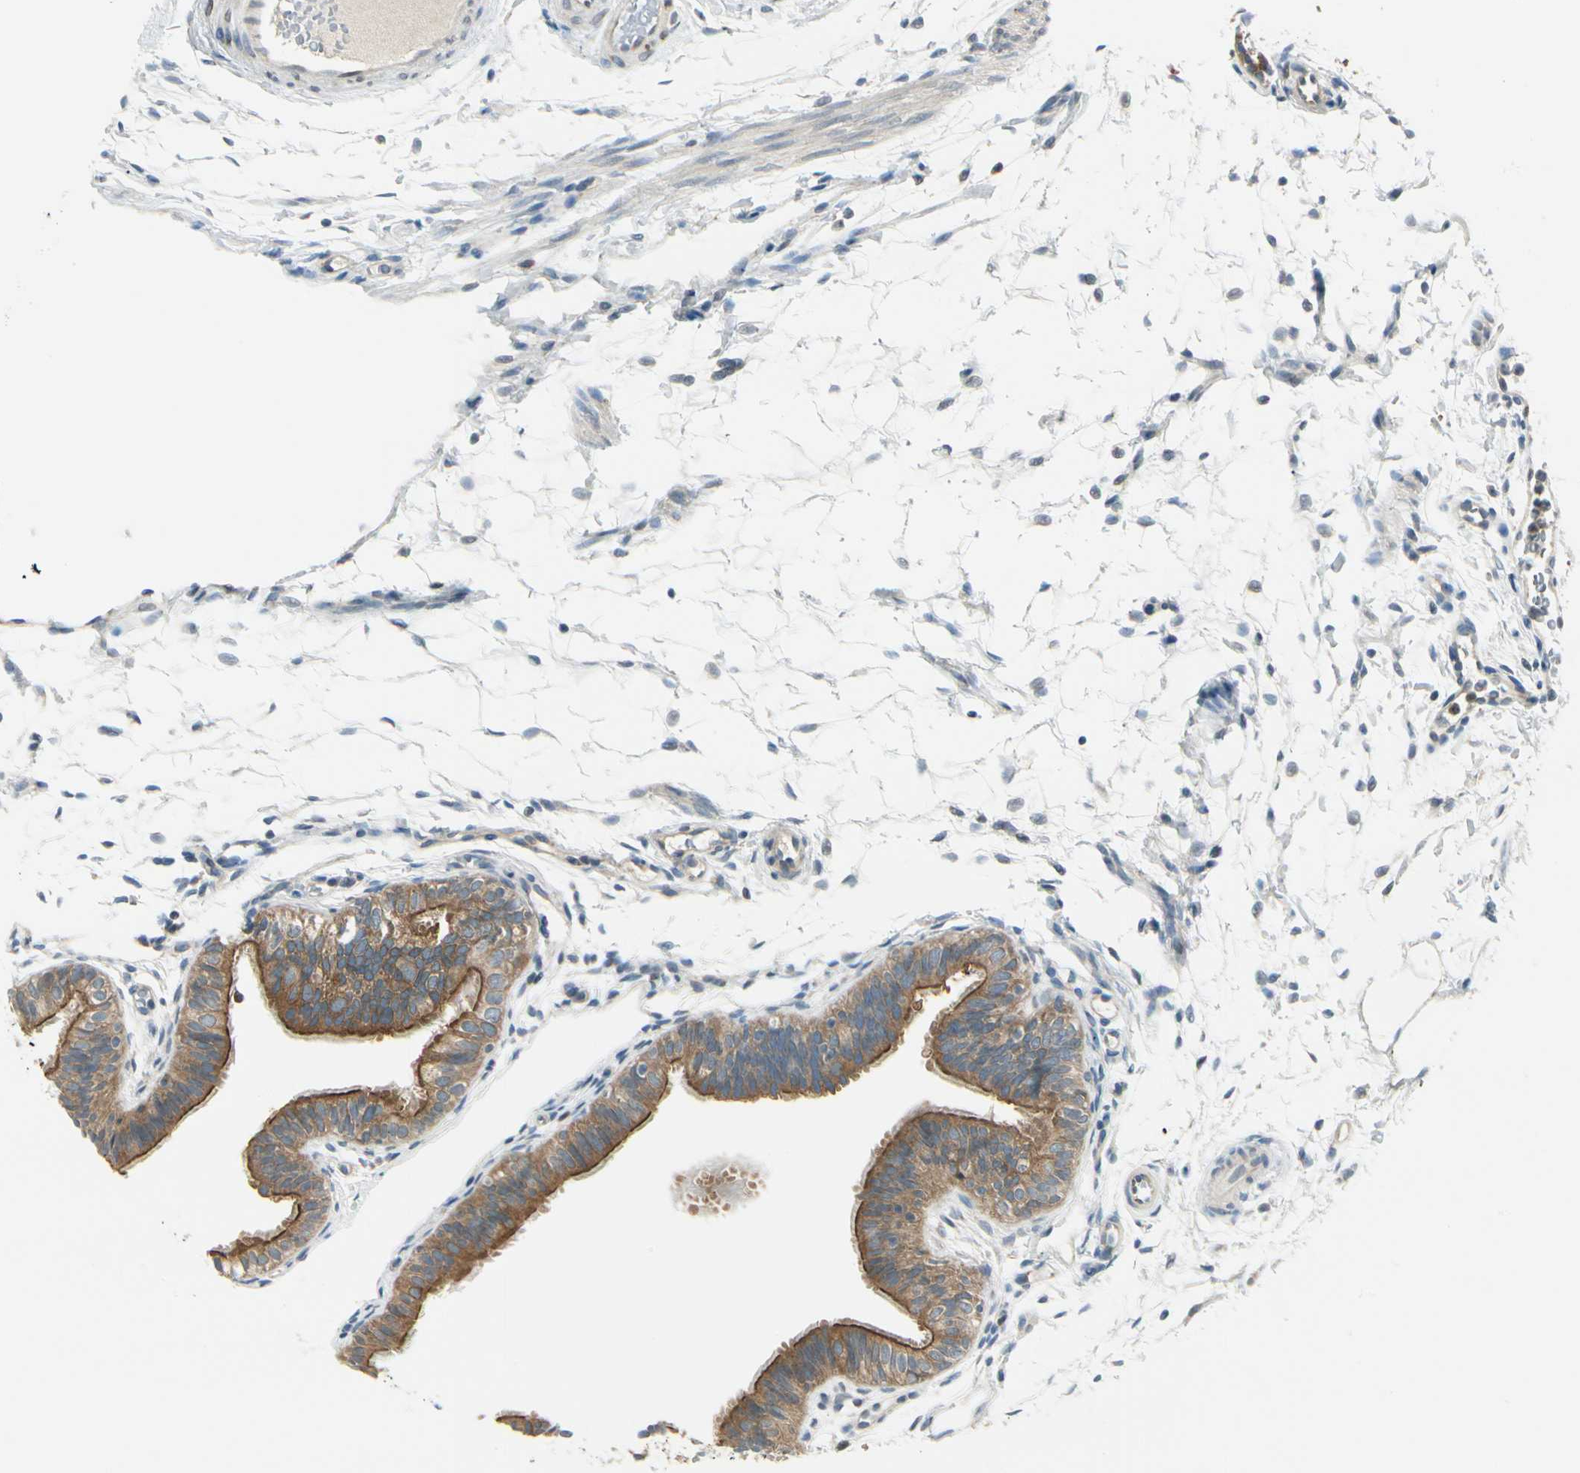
{"staining": {"intensity": "strong", "quantity": ">75%", "location": "cytoplasmic/membranous"}, "tissue": "fallopian tube", "cell_type": "Glandular cells", "image_type": "normal", "snomed": [{"axis": "morphology", "description": "Normal tissue, NOS"}, {"axis": "morphology", "description": "Dermoid, NOS"}, {"axis": "topography", "description": "Fallopian tube"}], "caption": "A brown stain shows strong cytoplasmic/membranous positivity of a protein in glandular cells of unremarkable fallopian tube. (brown staining indicates protein expression, while blue staining denotes nuclei).", "gene": "BNIP1", "patient": {"sex": "female", "age": 33}}